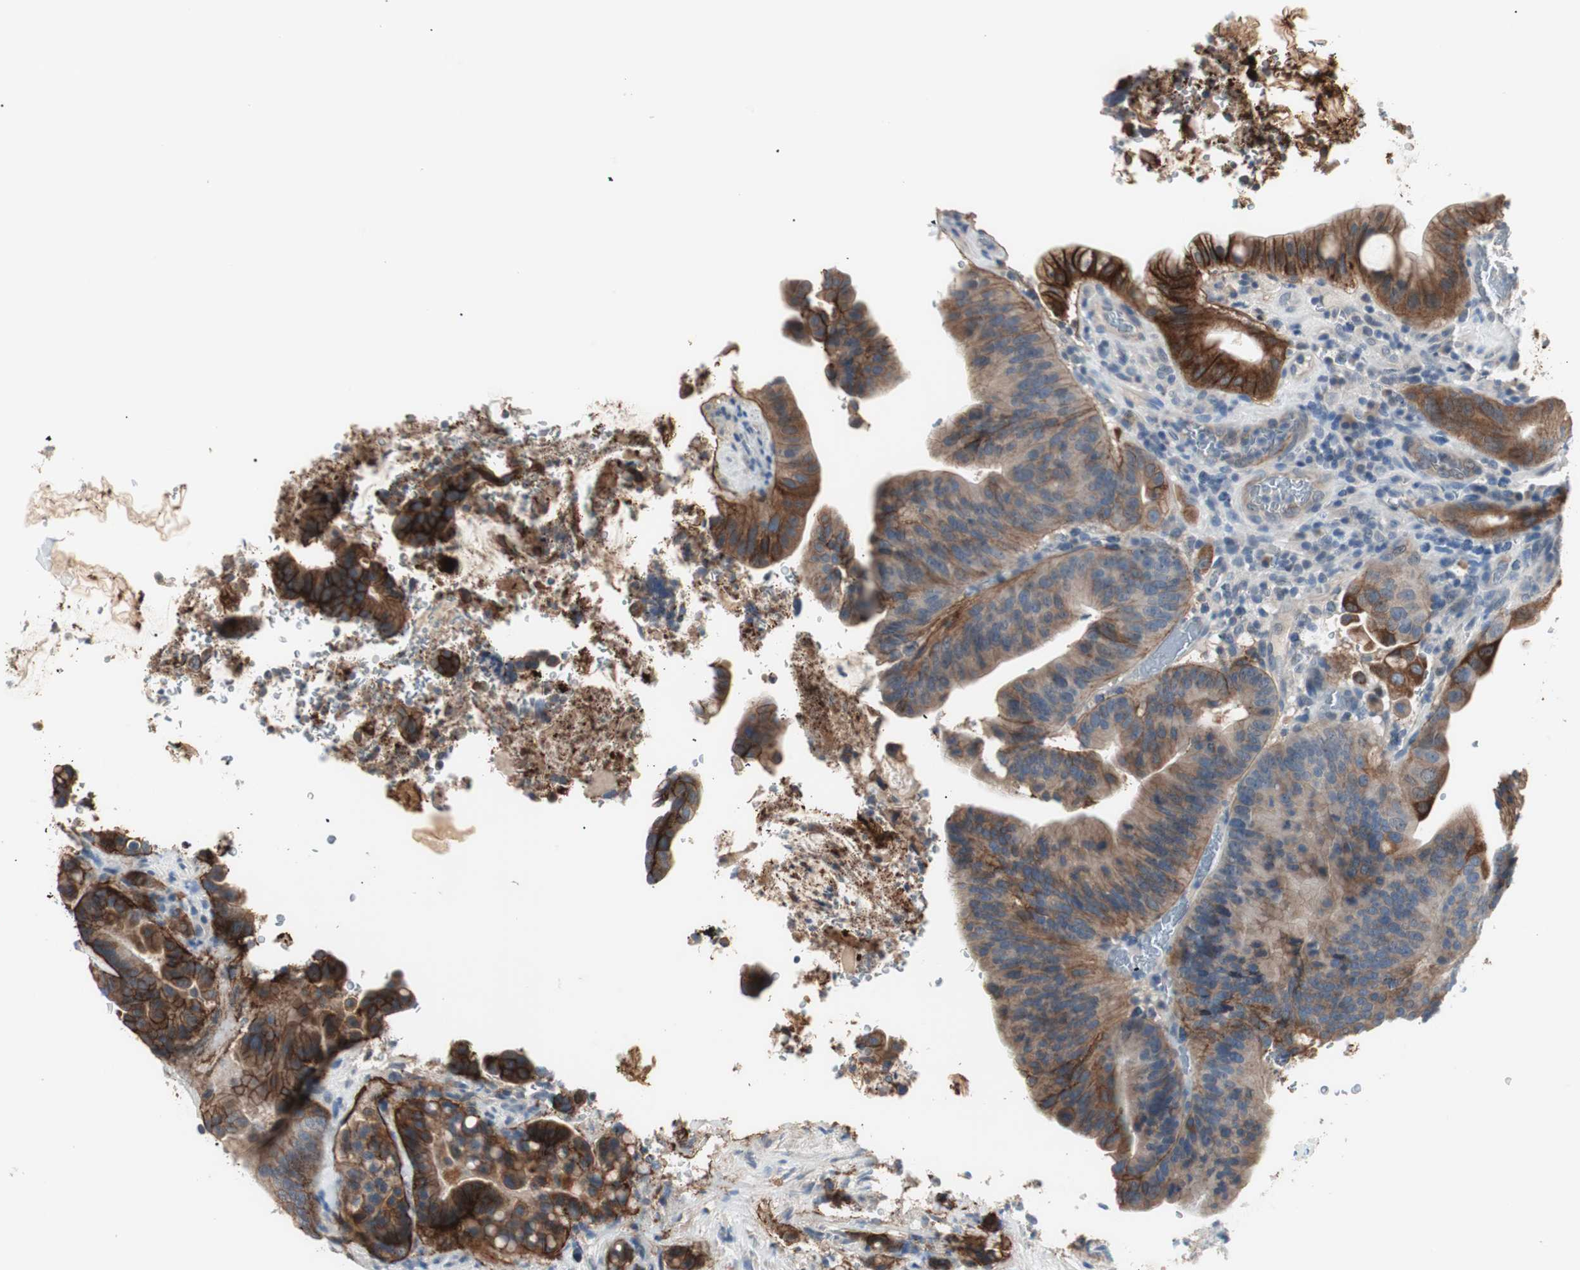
{"staining": {"intensity": "strong", "quantity": "25%-75%", "location": "cytoplasmic/membranous"}, "tissue": "colorectal cancer", "cell_type": "Tumor cells", "image_type": "cancer", "snomed": [{"axis": "morphology", "description": "Normal tissue, NOS"}, {"axis": "morphology", "description": "Adenocarcinoma, NOS"}, {"axis": "topography", "description": "Colon"}], "caption": "Immunohistochemical staining of human colorectal cancer (adenocarcinoma) reveals high levels of strong cytoplasmic/membranous protein expression in about 25%-75% of tumor cells. The staining was performed using DAB, with brown indicating positive protein expression. Nuclei are stained blue with hematoxylin.", "gene": "ITGB4", "patient": {"sex": "male", "age": 82}}